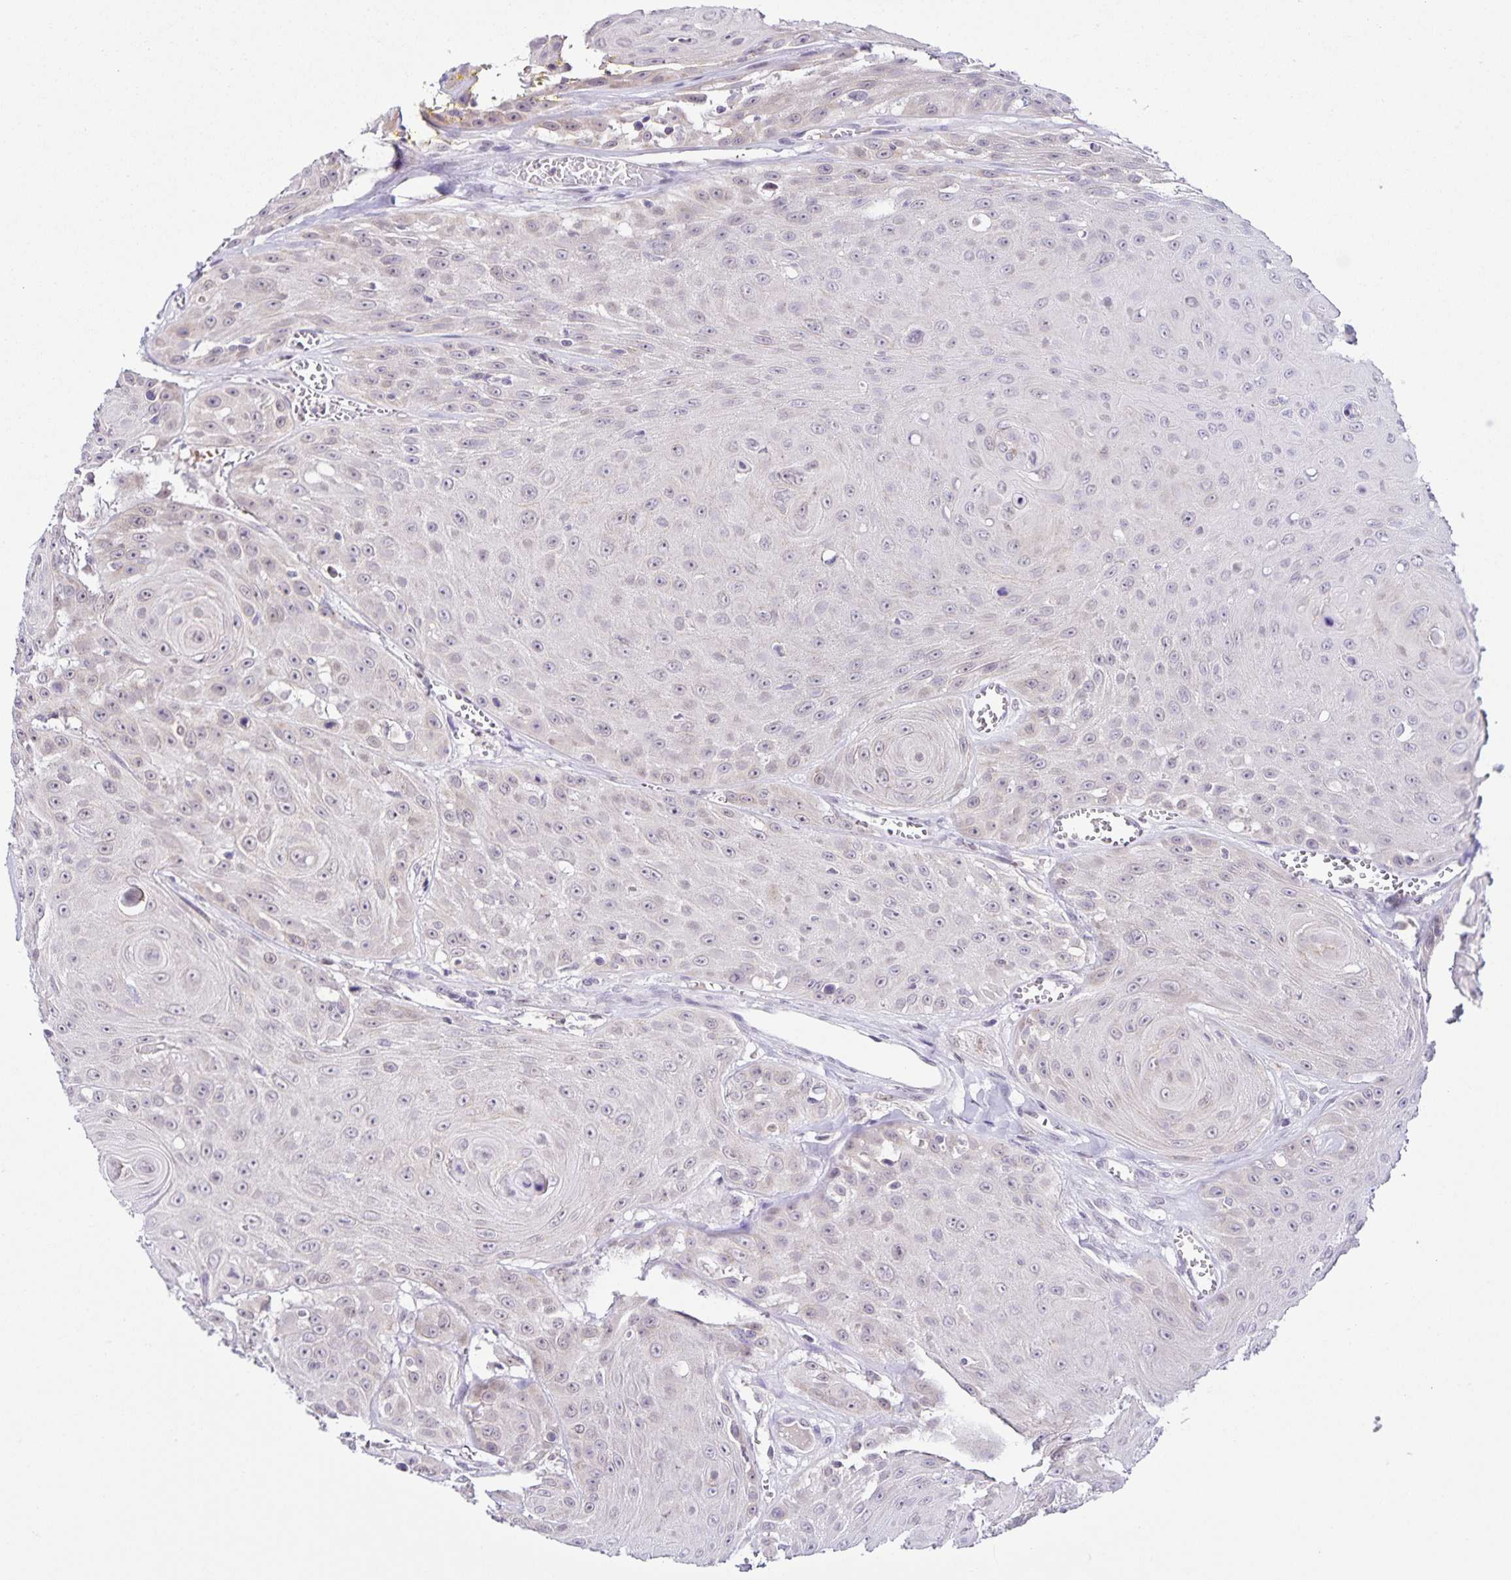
{"staining": {"intensity": "negative", "quantity": "none", "location": "none"}, "tissue": "head and neck cancer", "cell_type": "Tumor cells", "image_type": "cancer", "snomed": [{"axis": "morphology", "description": "Squamous cell carcinoma, NOS"}, {"axis": "topography", "description": "Oral tissue"}, {"axis": "topography", "description": "Head-Neck"}], "caption": "An image of head and neck squamous cell carcinoma stained for a protein exhibits no brown staining in tumor cells. (Stains: DAB immunohistochemistry (IHC) with hematoxylin counter stain, Microscopy: brightfield microscopy at high magnification).", "gene": "STPG4", "patient": {"sex": "male", "age": 81}}